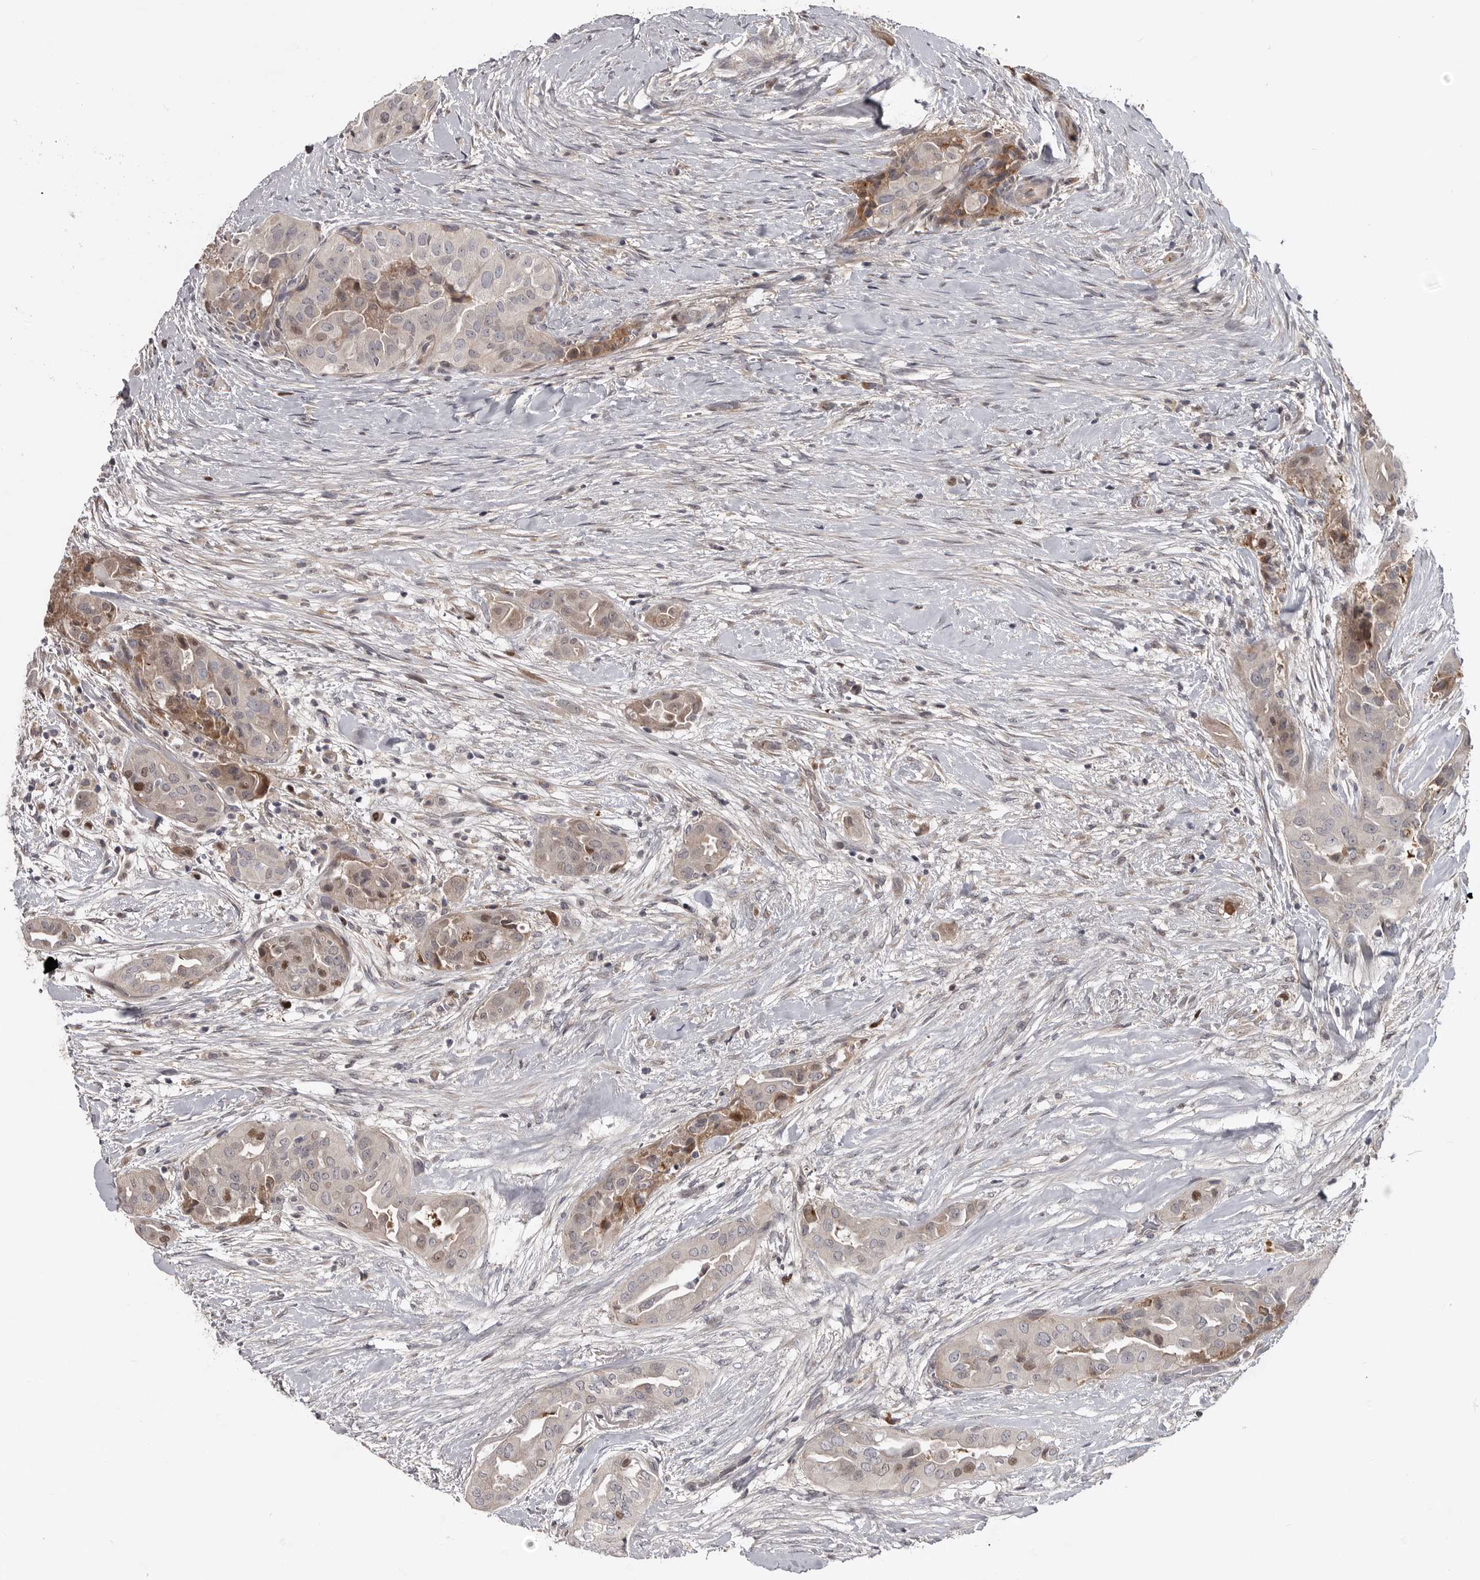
{"staining": {"intensity": "negative", "quantity": "none", "location": "none"}, "tissue": "thyroid cancer", "cell_type": "Tumor cells", "image_type": "cancer", "snomed": [{"axis": "morphology", "description": "Papillary adenocarcinoma, NOS"}, {"axis": "topography", "description": "Thyroid gland"}], "caption": "Tumor cells show no significant protein expression in thyroid cancer (papillary adenocarcinoma).", "gene": "ZNF277", "patient": {"sex": "female", "age": 59}}